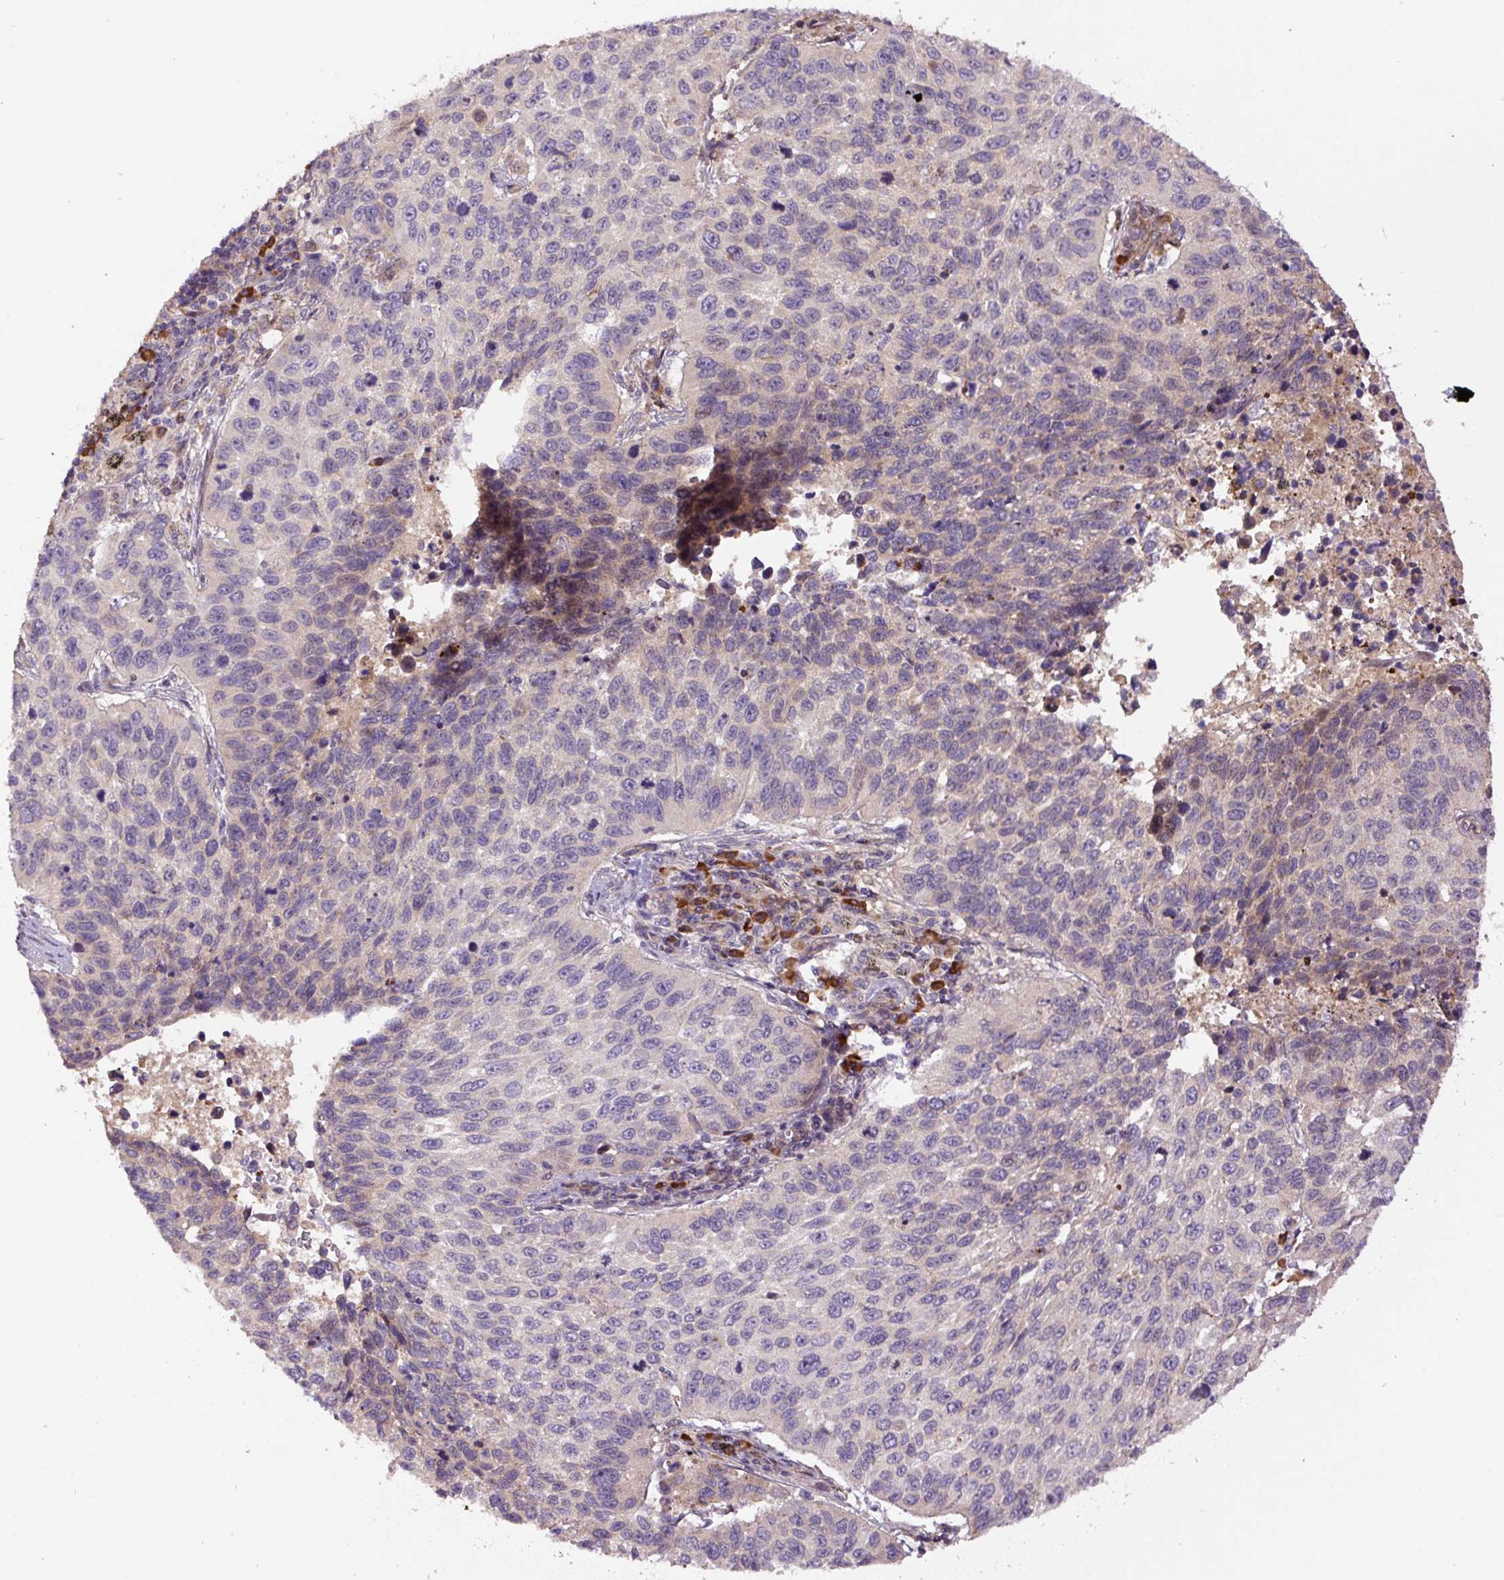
{"staining": {"intensity": "weak", "quantity": "25%-75%", "location": "cytoplasmic/membranous"}, "tissue": "lung cancer", "cell_type": "Tumor cells", "image_type": "cancer", "snomed": [{"axis": "morphology", "description": "Squamous cell carcinoma, NOS"}, {"axis": "topography", "description": "Lung"}], "caption": "Immunohistochemical staining of lung squamous cell carcinoma demonstrates low levels of weak cytoplasmic/membranous staining in about 25%-75% of tumor cells.", "gene": "PPME1", "patient": {"sex": "male", "age": 62}}